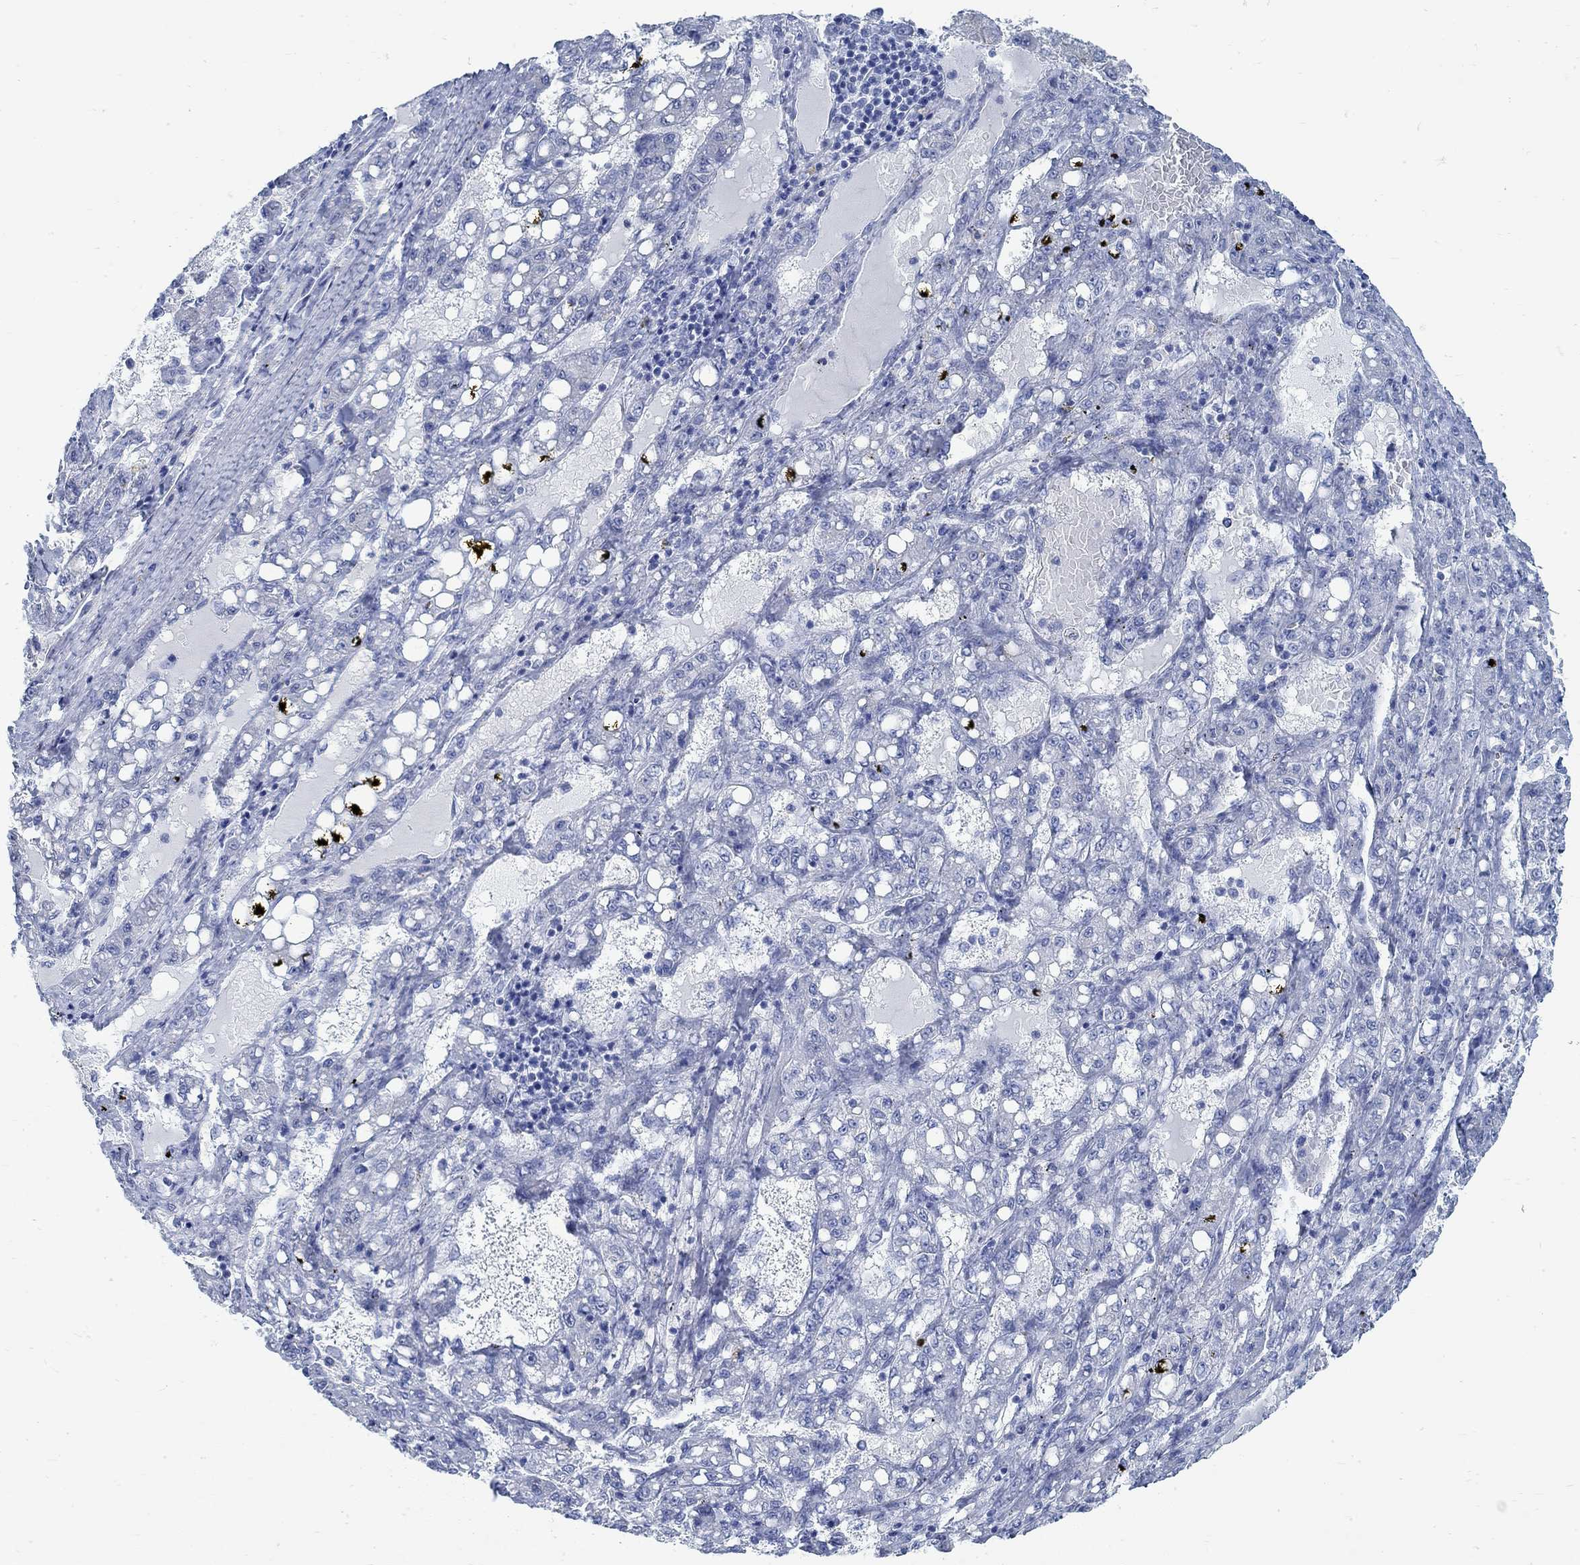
{"staining": {"intensity": "negative", "quantity": "none", "location": "none"}, "tissue": "liver cancer", "cell_type": "Tumor cells", "image_type": "cancer", "snomed": [{"axis": "morphology", "description": "Carcinoma, Hepatocellular, NOS"}, {"axis": "topography", "description": "Liver"}], "caption": "The immunohistochemistry image has no significant staining in tumor cells of liver hepatocellular carcinoma tissue.", "gene": "RBM20", "patient": {"sex": "female", "age": 65}}